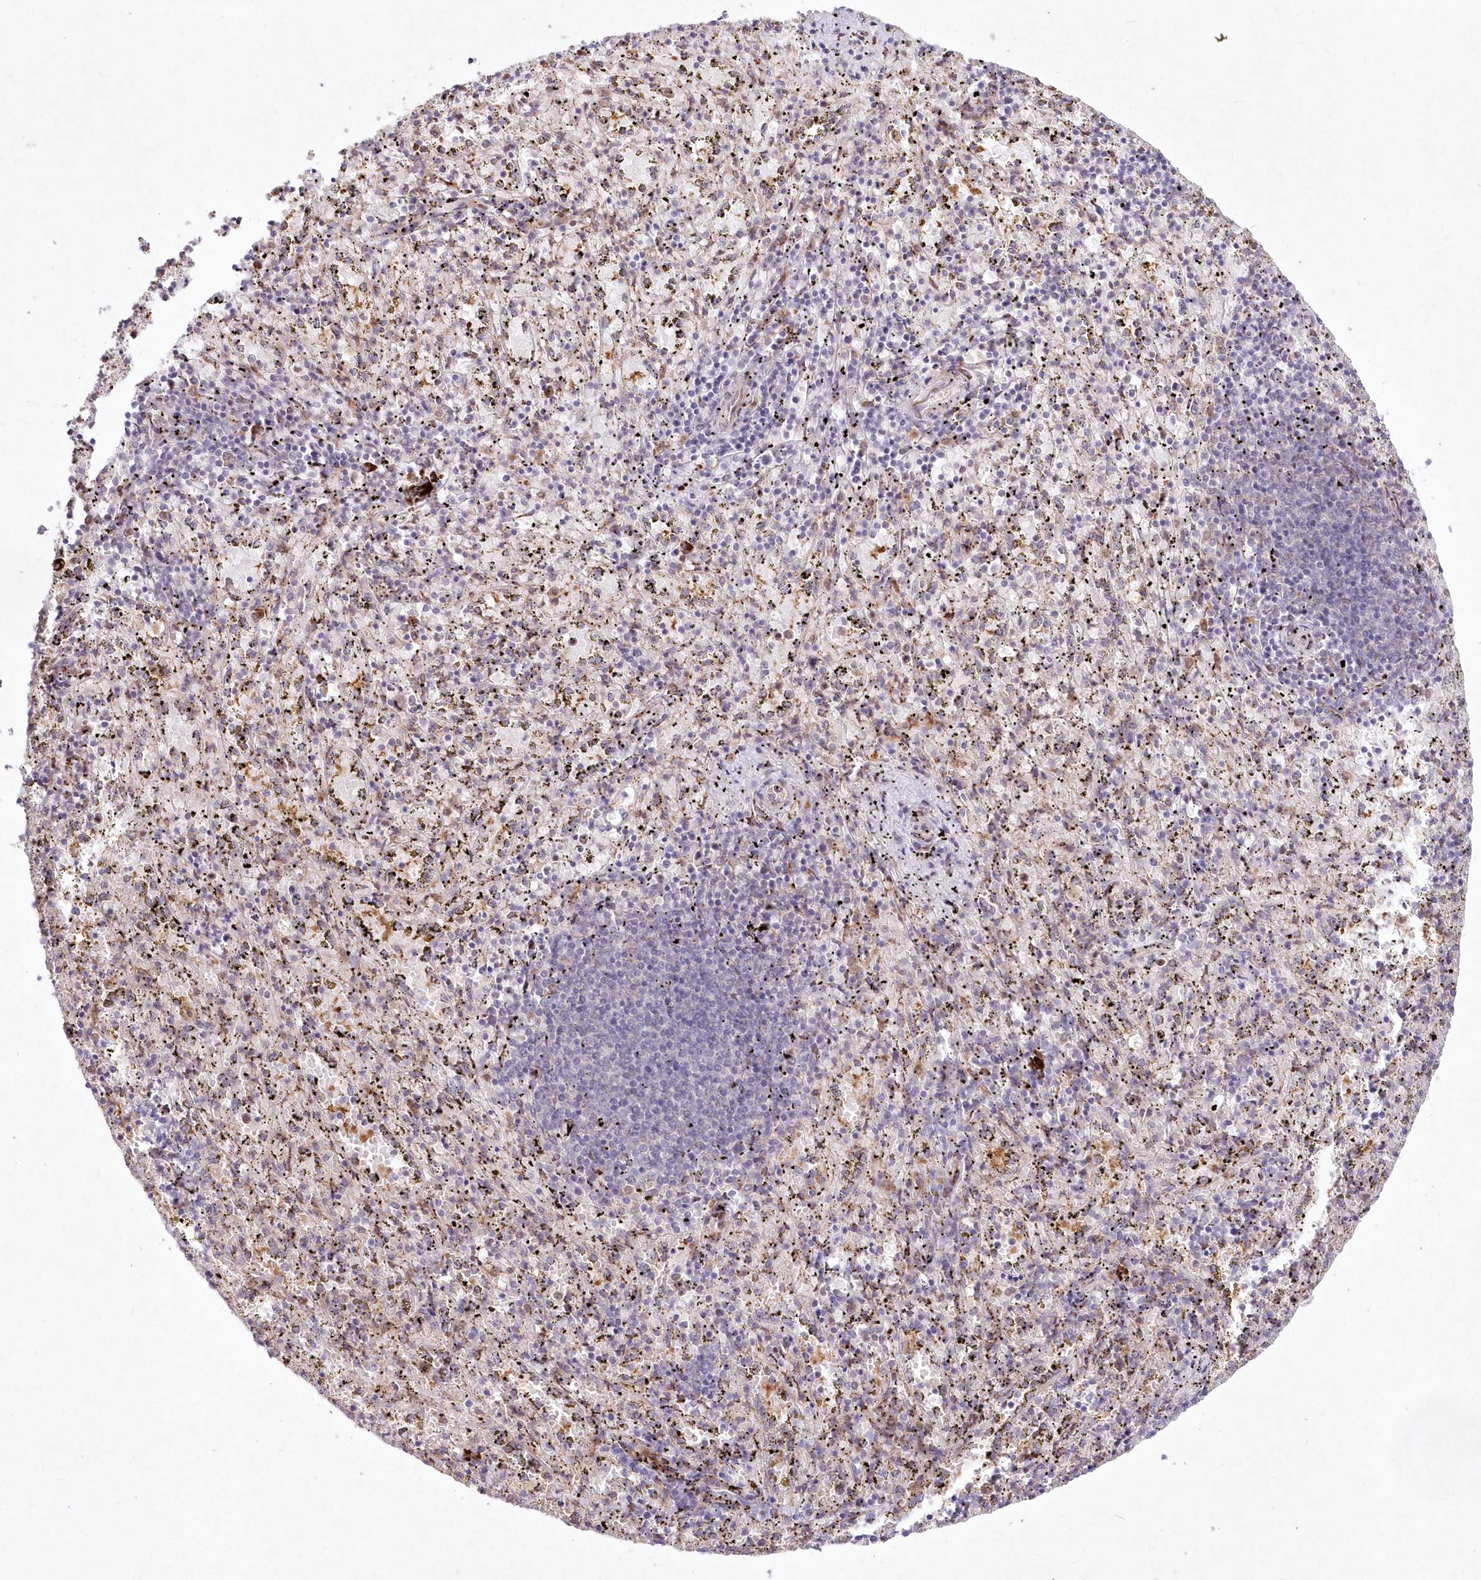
{"staining": {"intensity": "moderate", "quantity": "<25%", "location": "cytoplasmic/membranous"}, "tissue": "spleen", "cell_type": "Cells in red pulp", "image_type": "normal", "snomed": [{"axis": "morphology", "description": "Normal tissue, NOS"}, {"axis": "topography", "description": "Spleen"}], "caption": "IHC image of benign human spleen stained for a protein (brown), which shows low levels of moderate cytoplasmic/membranous positivity in approximately <25% of cells in red pulp.", "gene": "LDB1", "patient": {"sex": "male", "age": 11}}